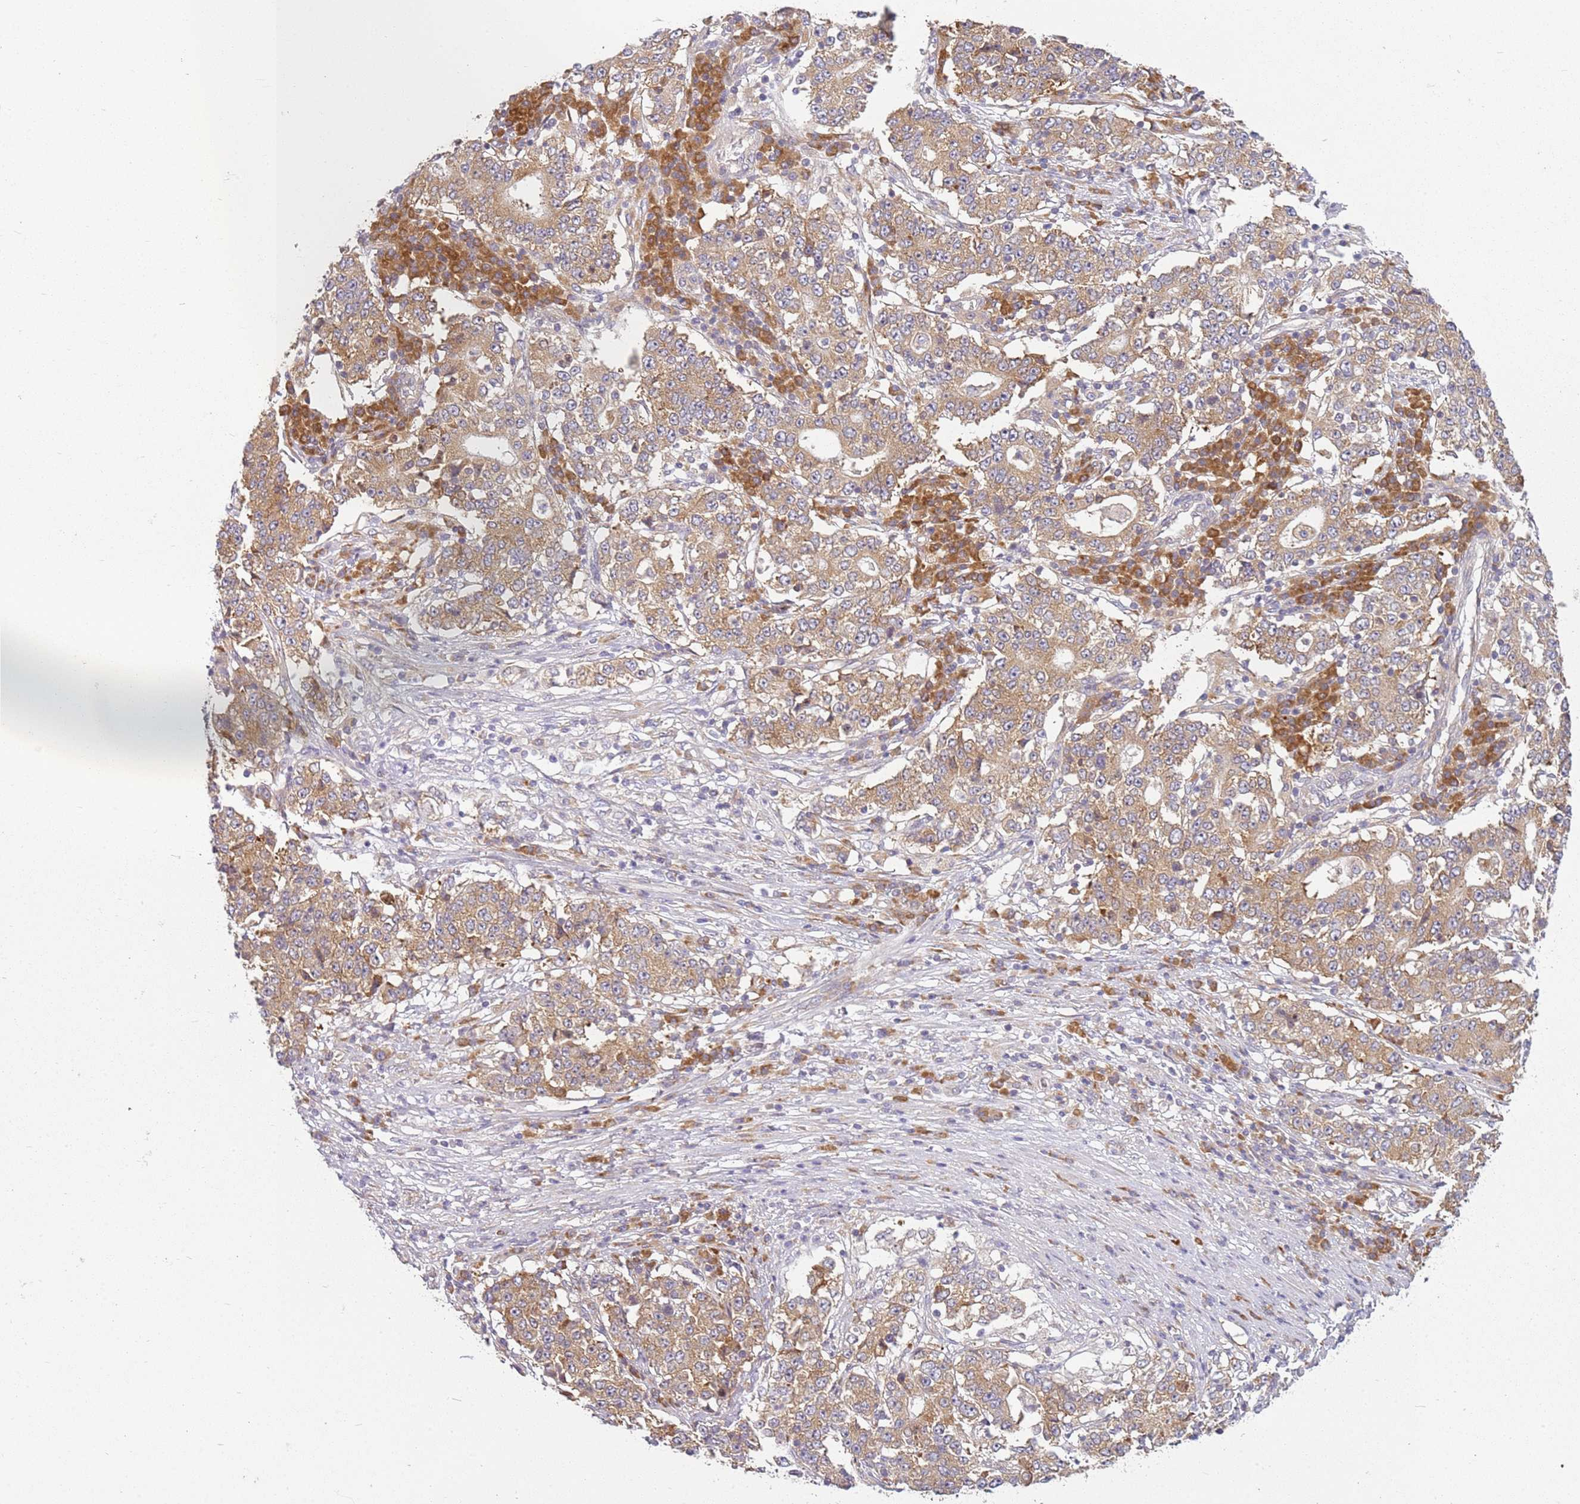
{"staining": {"intensity": "moderate", "quantity": ">75%", "location": "cytoplasmic/membranous"}, "tissue": "stomach cancer", "cell_type": "Tumor cells", "image_type": "cancer", "snomed": [{"axis": "morphology", "description": "Adenocarcinoma, NOS"}, {"axis": "topography", "description": "Stomach"}], "caption": "A photomicrograph of human stomach cancer (adenocarcinoma) stained for a protein demonstrates moderate cytoplasmic/membranous brown staining in tumor cells.", "gene": "RPS28", "patient": {"sex": "male", "age": 59}}